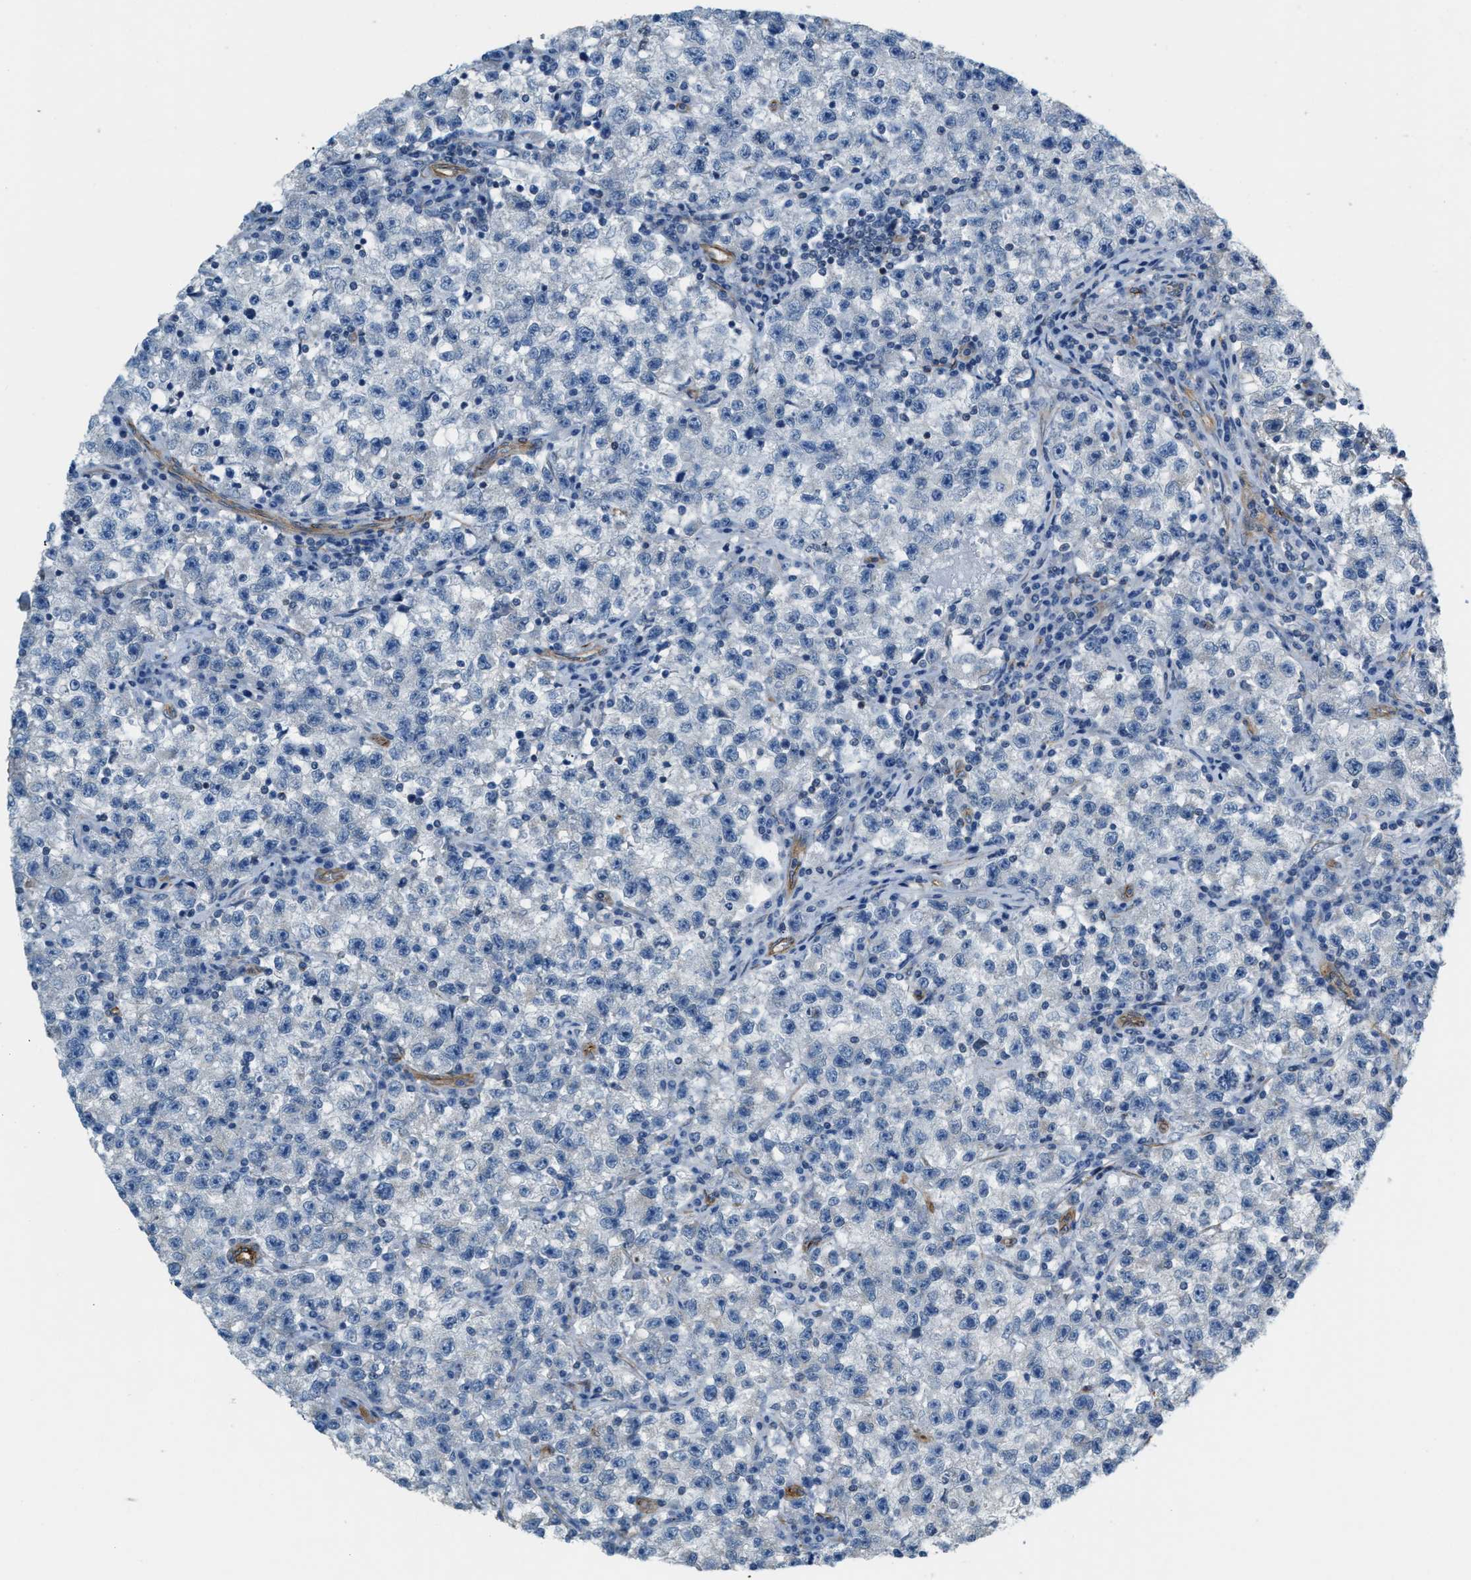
{"staining": {"intensity": "negative", "quantity": "none", "location": "none"}, "tissue": "testis cancer", "cell_type": "Tumor cells", "image_type": "cancer", "snomed": [{"axis": "morphology", "description": "Seminoma, NOS"}, {"axis": "topography", "description": "Testis"}], "caption": "DAB (3,3'-diaminobenzidine) immunohistochemical staining of human testis cancer (seminoma) demonstrates no significant positivity in tumor cells.", "gene": "TMEM43", "patient": {"sex": "male", "age": 22}}